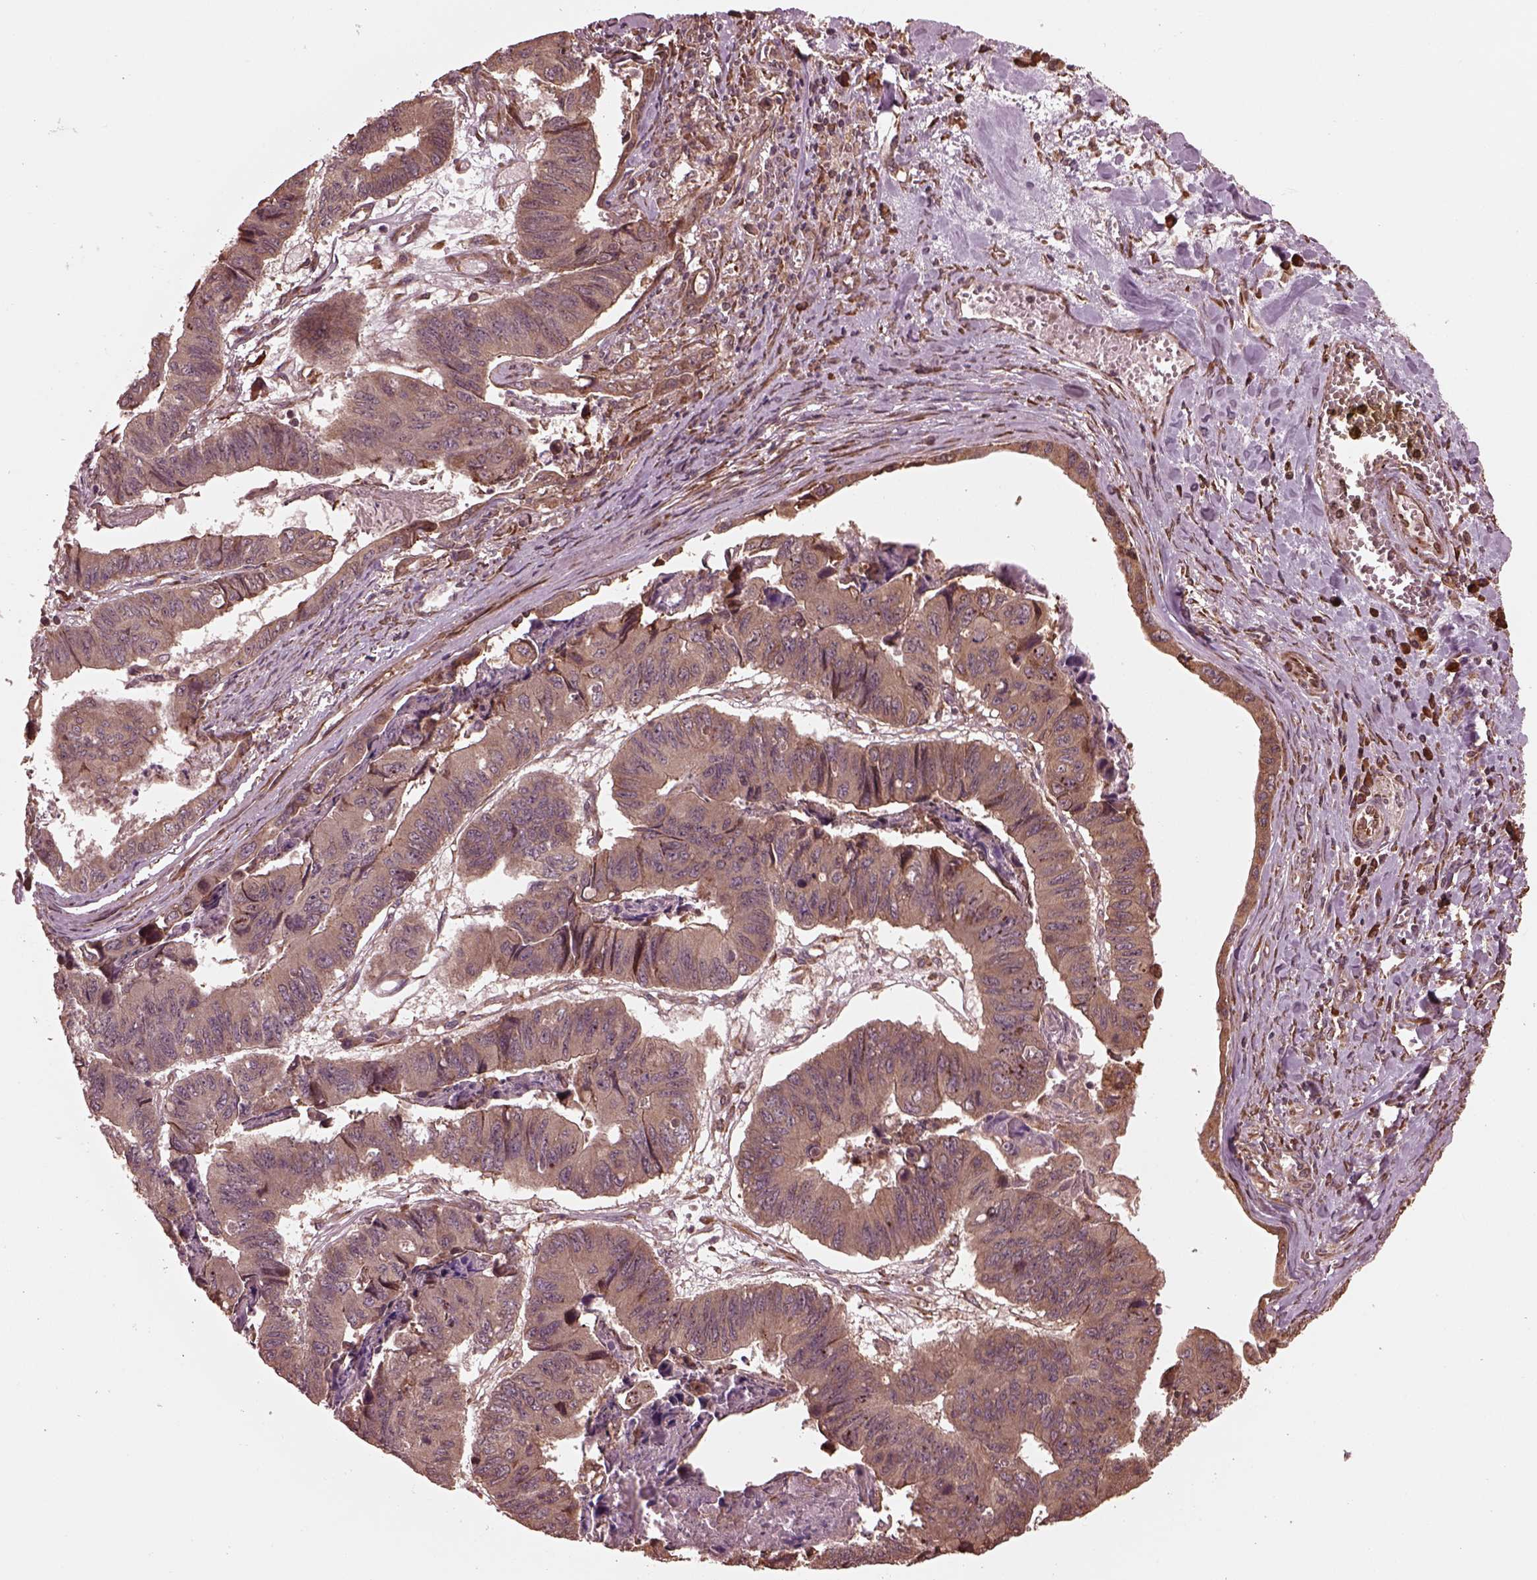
{"staining": {"intensity": "weak", "quantity": ">75%", "location": "cytoplasmic/membranous"}, "tissue": "stomach cancer", "cell_type": "Tumor cells", "image_type": "cancer", "snomed": [{"axis": "morphology", "description": "Adenocarcinoma, NOS"}, {"axis": "topography", "description": "Stomach, lower"}], "caption": "Protein analysis of stomach adenocarcinoma tissue demonstrates weak cytoplasmic/membranous expression in approximately >75% of tumor cells.", "gene": "ZNF292", "patient": {"sex": "male", "age": 77}}